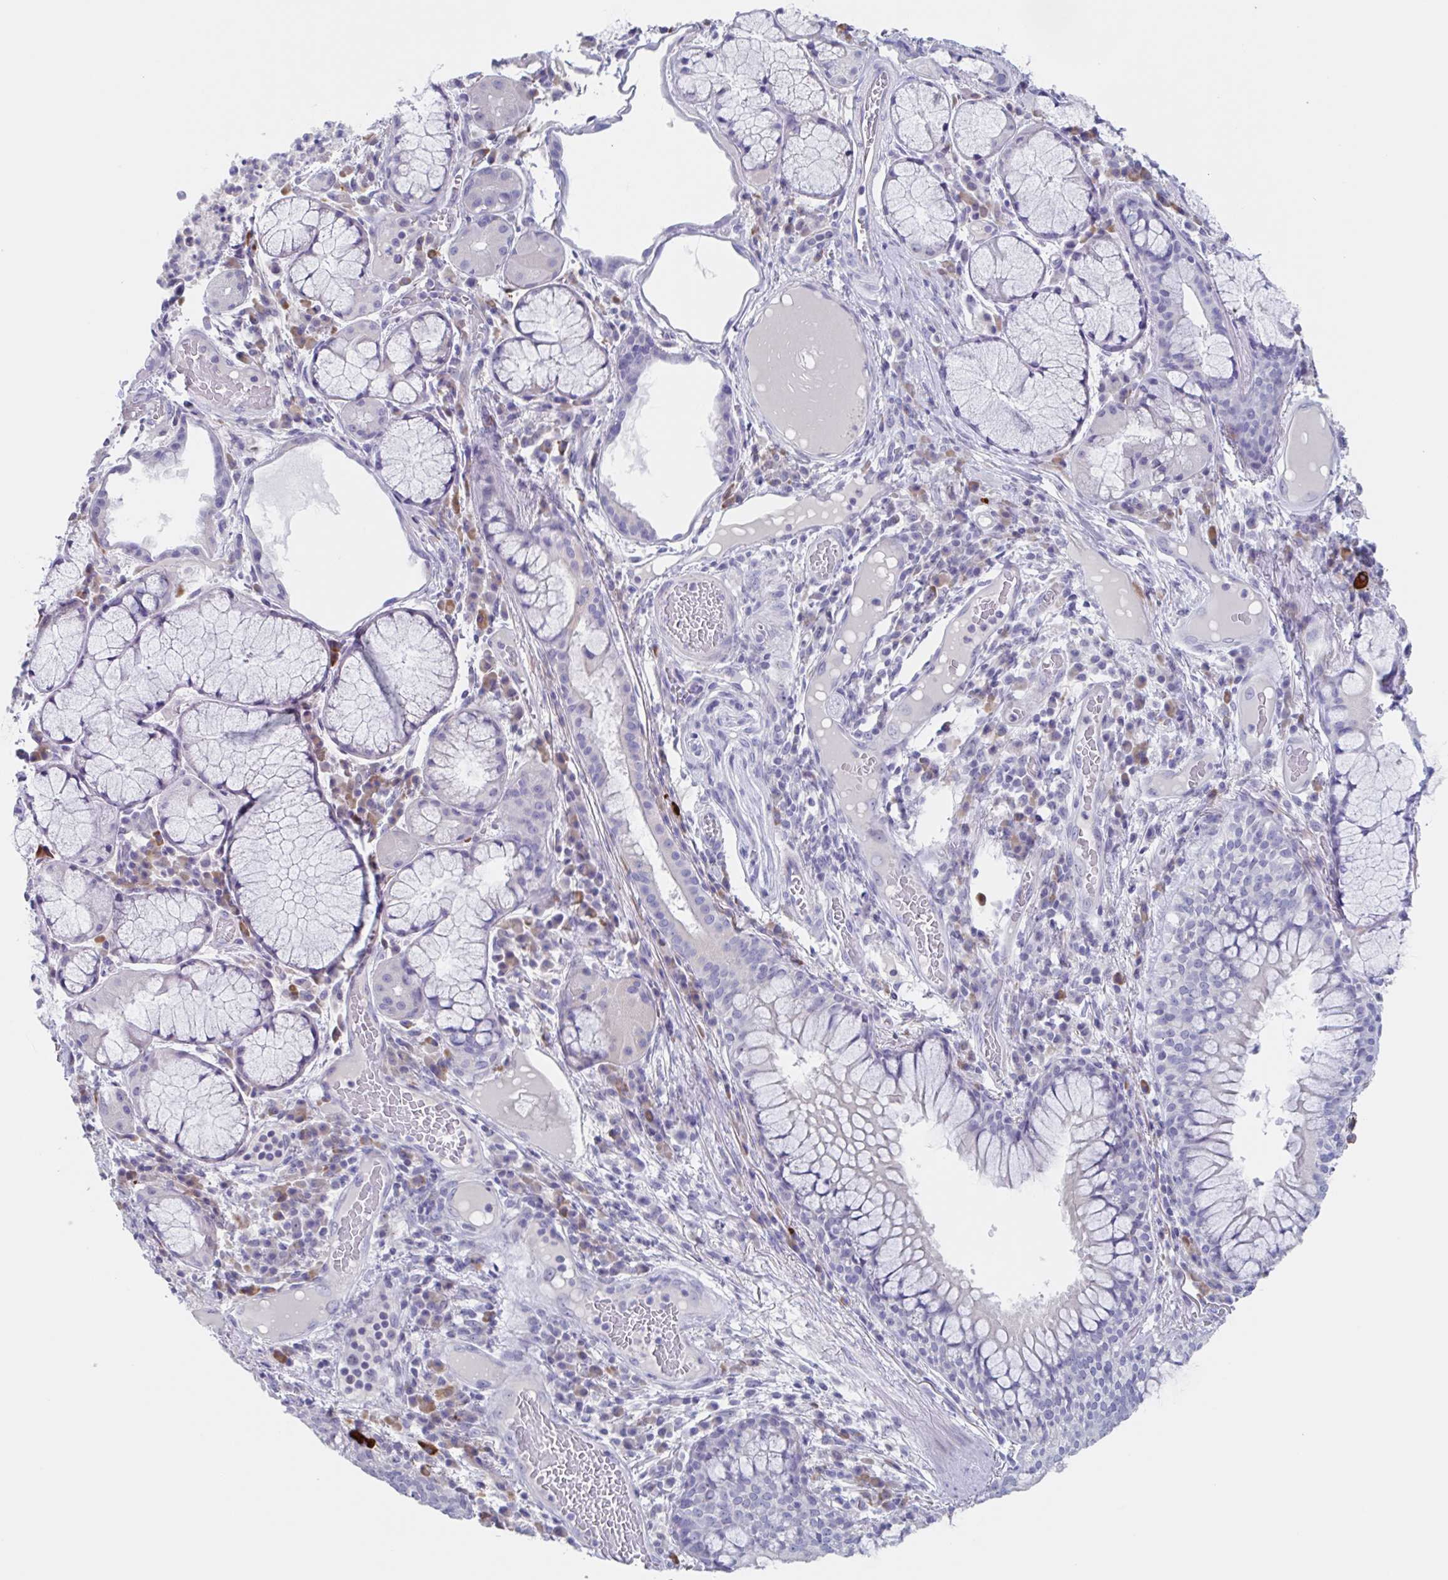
{"staining": {"intensity": "negative", "quantity": "none", "location": "none"}, "tissue": "bronchus", "cell_type": "Respiratory epithelial cells", "image_type": "normal", "snomed": [{"axis": "morphology", "description": "Normal tissue, NOS"}, {"axis": "topography", "description": "Cartilage tissue"}, {"axis": "topography", "description": "Bronchus"}], "caption": "The histopathology image demonstrates no staining of respiratory epithelial cells in normal bronchus.", "gene": "NOXRED1", "patient": {"sex": "male", "age": 56}}